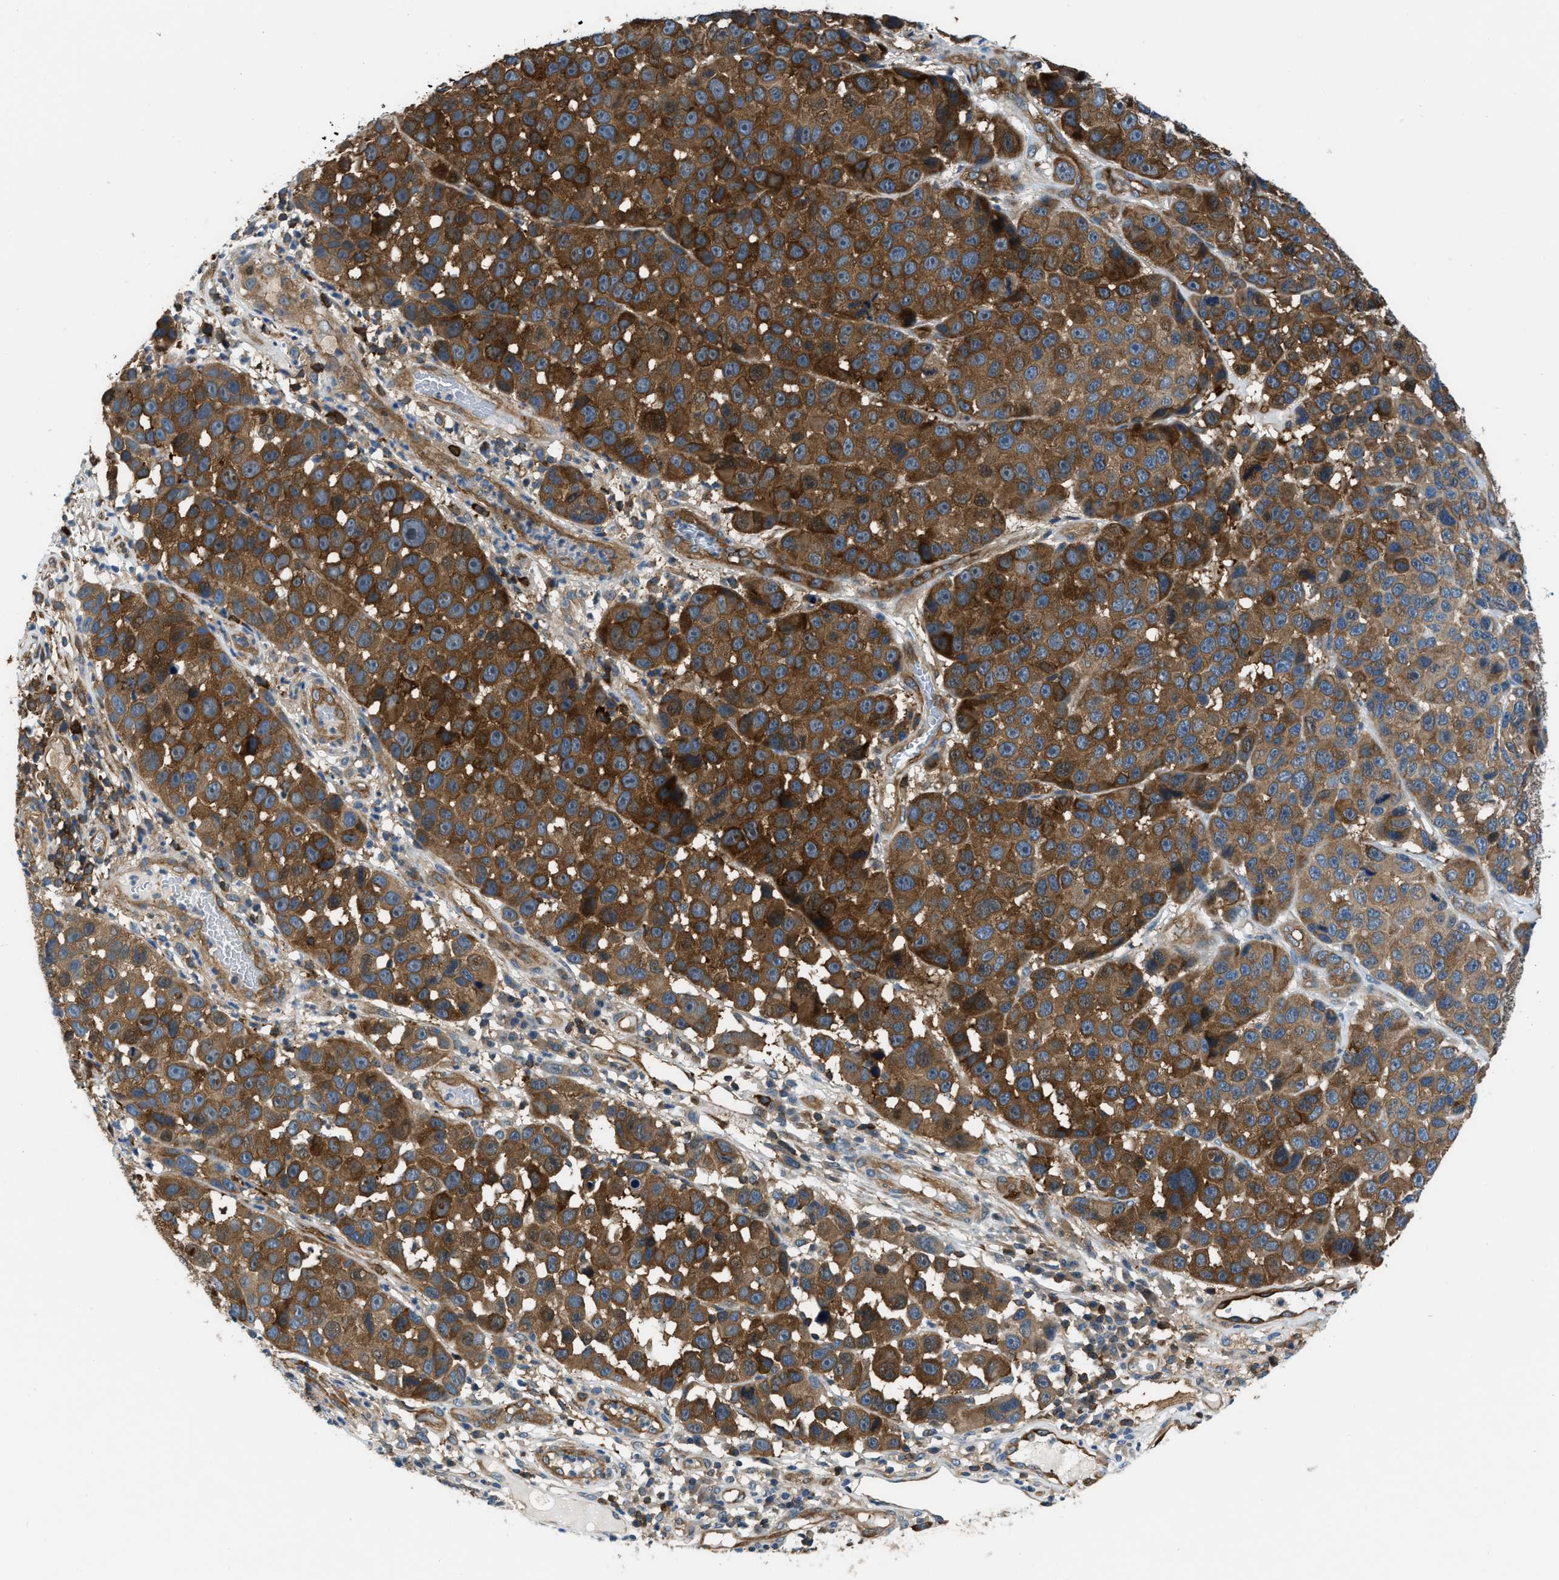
{"staining": {"intensity": "strong", "quantity": ">75%", "location": "cytoplasmic/membranous"}, "tissue": "melanoma", "cell_type": "Tumor cells", "image_type": "cancer", "snomed": [{"axis": "morphology", "description": "Malignant melanoma, NOS"}, {"axis": "topography", "description": "Skin"}], "caption": "Immunohistochemistry (IHC) of malignant melanoma reveals high levels of strong cytoplasmic/membranous staining in approximately >75% of tumor cells. (DAB (3,3'-diaminobenzidine) = brown stain, brightfield microscopy at high magnification).", "gene": "PFKP", "patient": {"sex": "male", "age": 53}}